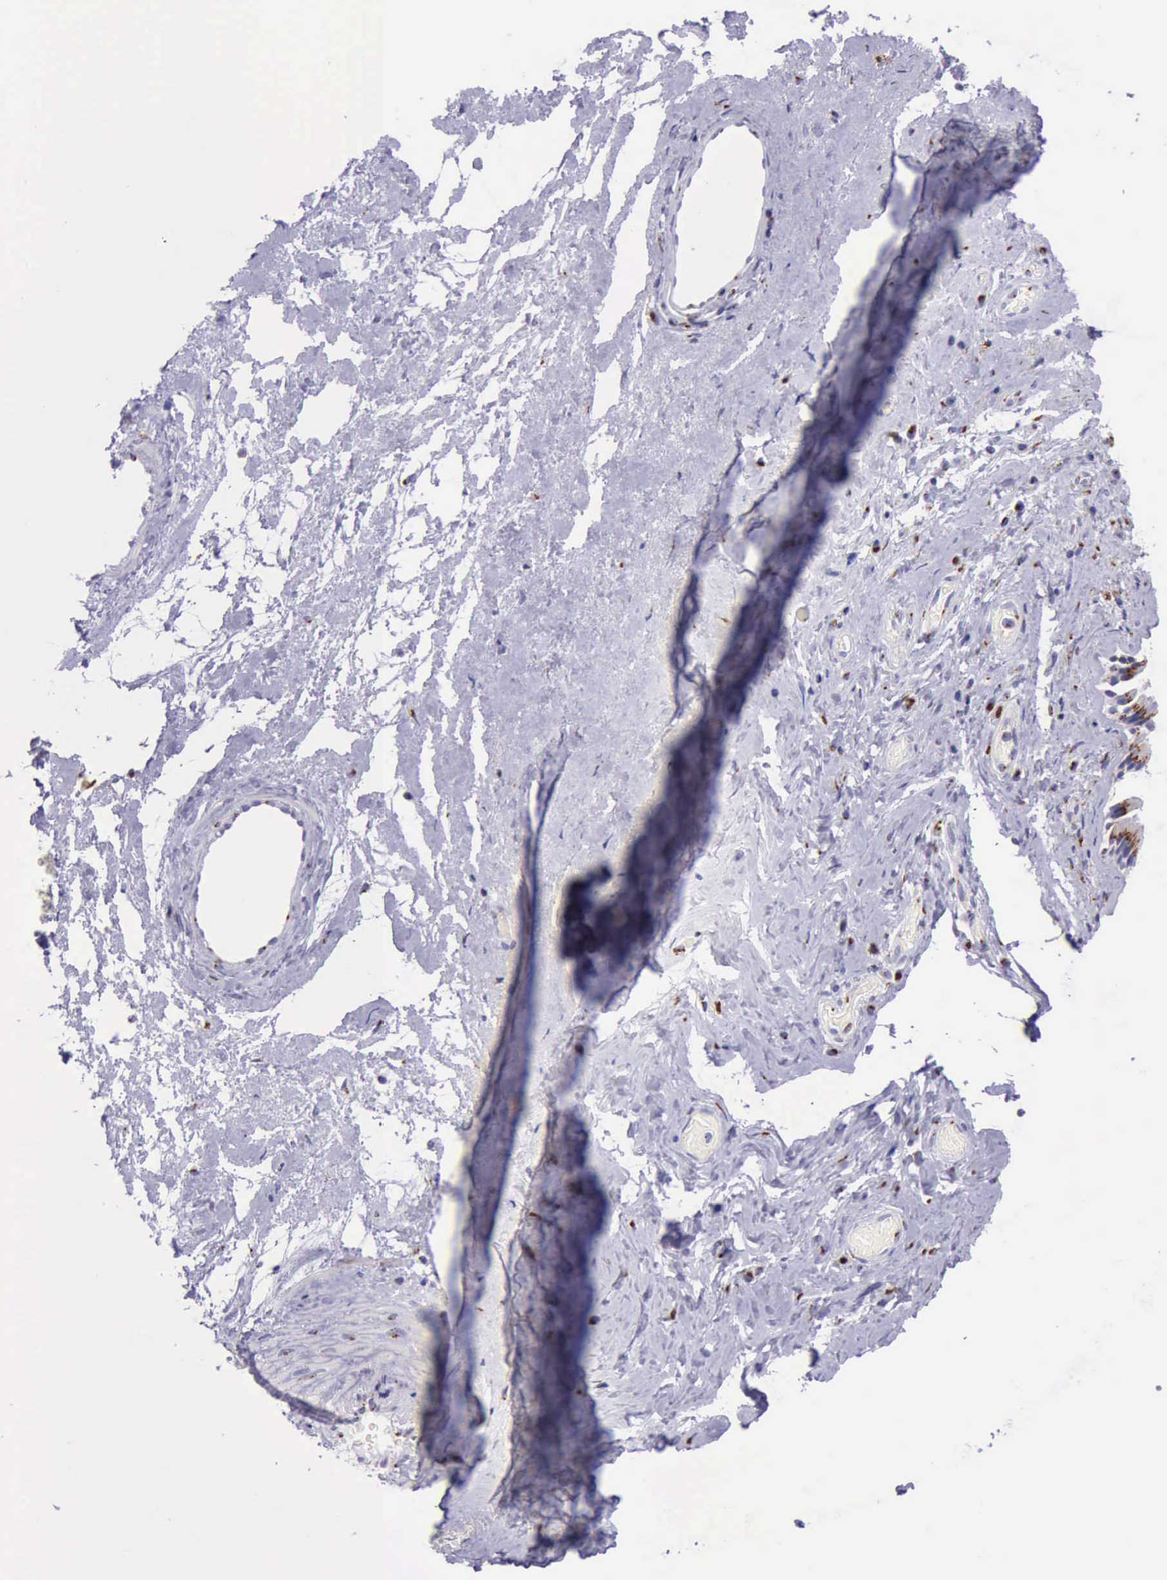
{"staining": {"intensity": "strong", "quantity": ">75%", "location": "cytoplasmic/membranous"}, "tissue": "nasopharynx", "cell_type": "Respiratory epithelial cells", "image_type": "normal", "snomed": [{"axis": "morphology", "description": "Normal tissue, NOS"}, {"axis": "morphology", "description": "Squamous cell carcinoma, NOS"}, {"axis": "topography", "description": "Cartilage tissue"}, {"axis": "topography", "description": "Nasopharynx"}], "caption": "Immunohistochemistry (IHC) histopathology image of normal nasopharynx: human nasopharynx stained using immunohistochemistry demonstrates high levels of strong protein expression localized specifically in the cytoplasmic/membranous of respiratory epithelial cells, appearing as a cytoplasmic/membranous brown color.", "gene": "GOLGA5", "patient": {"sex": "male", "age": 63}}